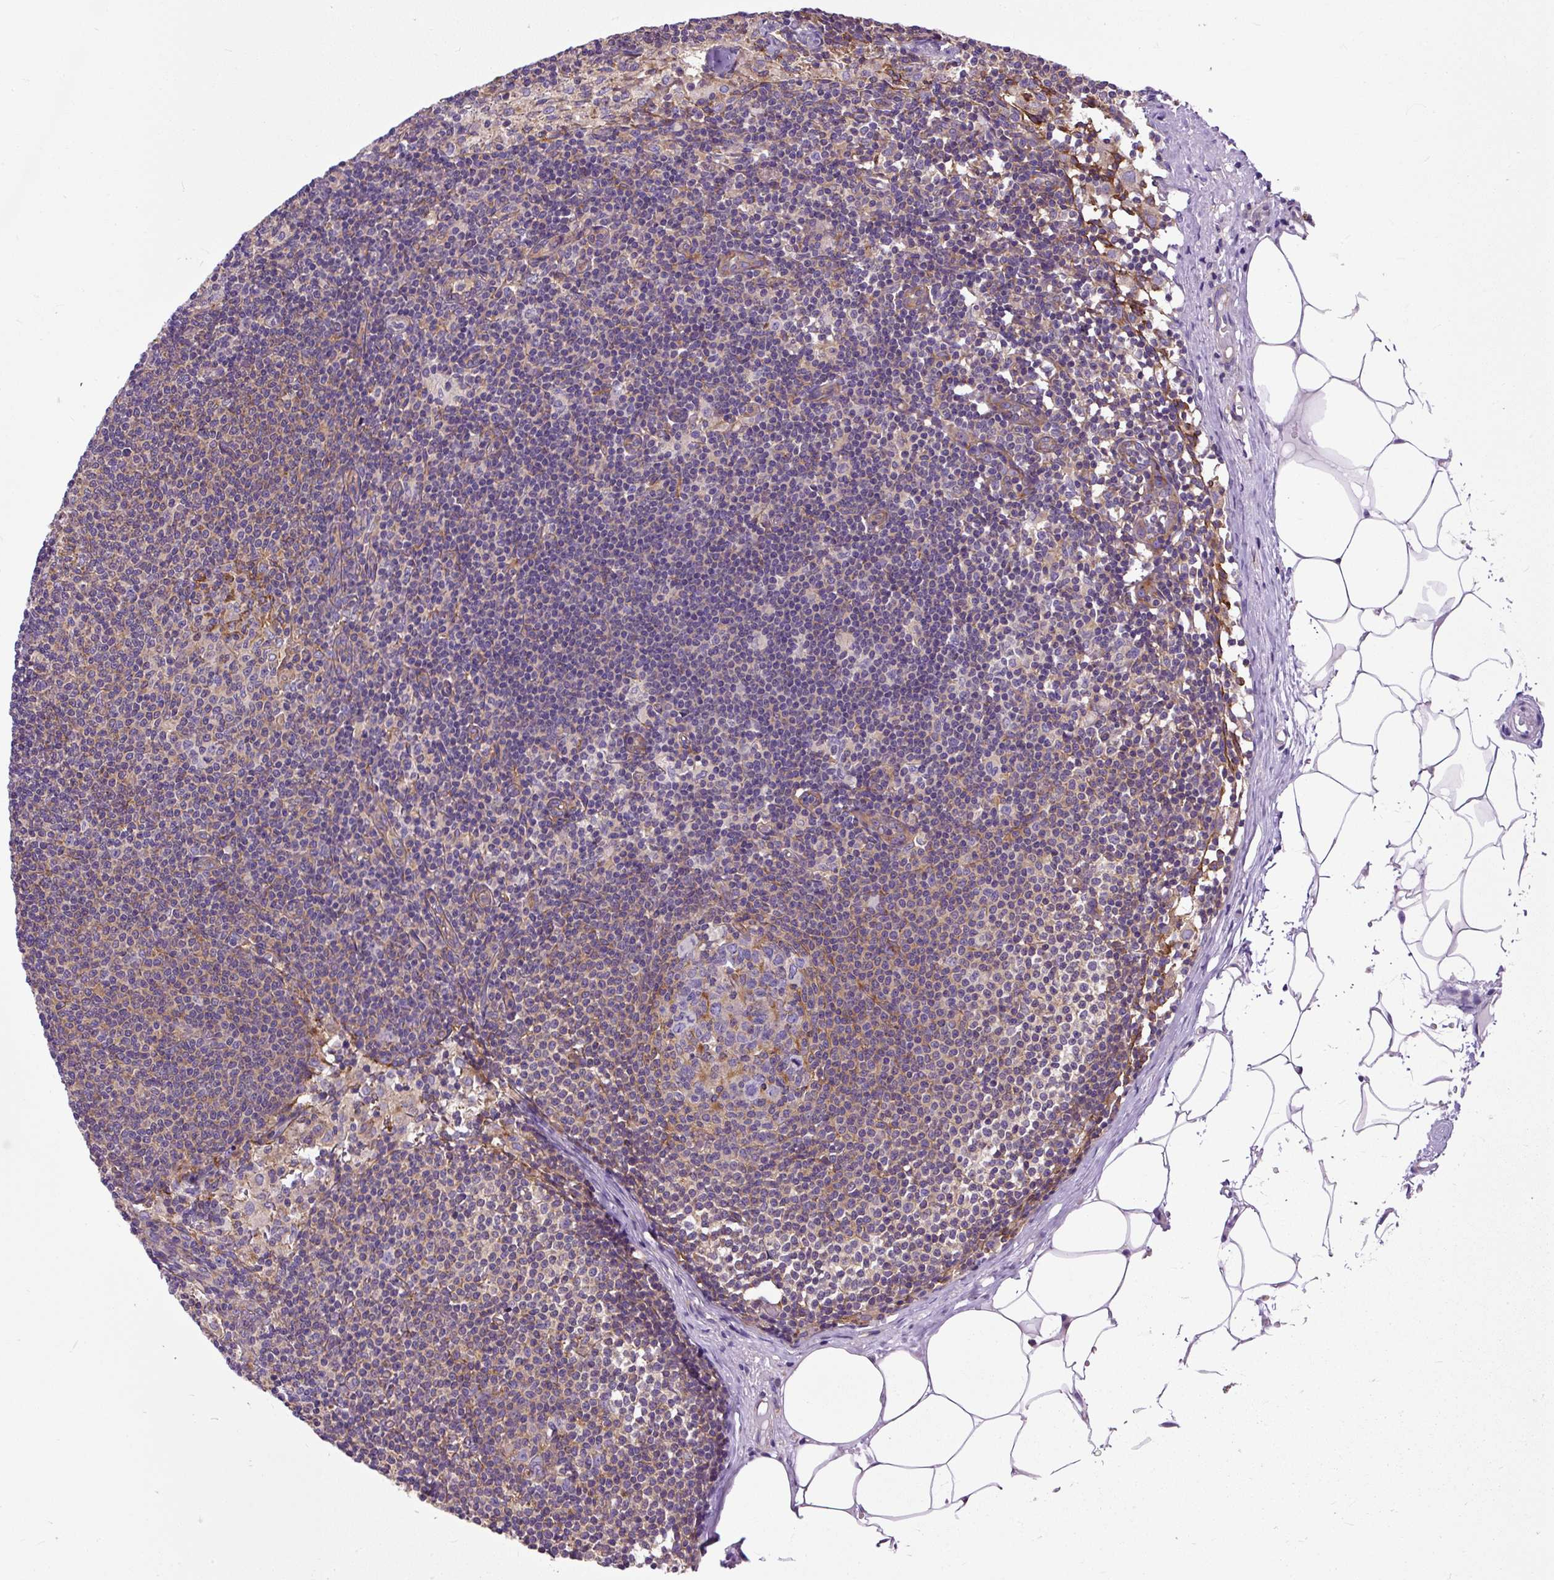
{"staining": {"intensity": "weak", "quantity": "<25%", "location": "cytoplasmic/membranous"}, "tissue": "lymph node", "cell_type": "Germinal center cells", "image_type": "normal", "snomed": [{"axis": "morphology", "description": "Normal tissue, NOS"}, {"axis": "topography", "description": "Lymph node"}], "caption": "This is a photomicrograph of immunohistochemistry staining of benign lymph node, which shows no staining in germinal center cells.", "gene": "MAP1S", "patient": {"sex": "male", "age": 49}}